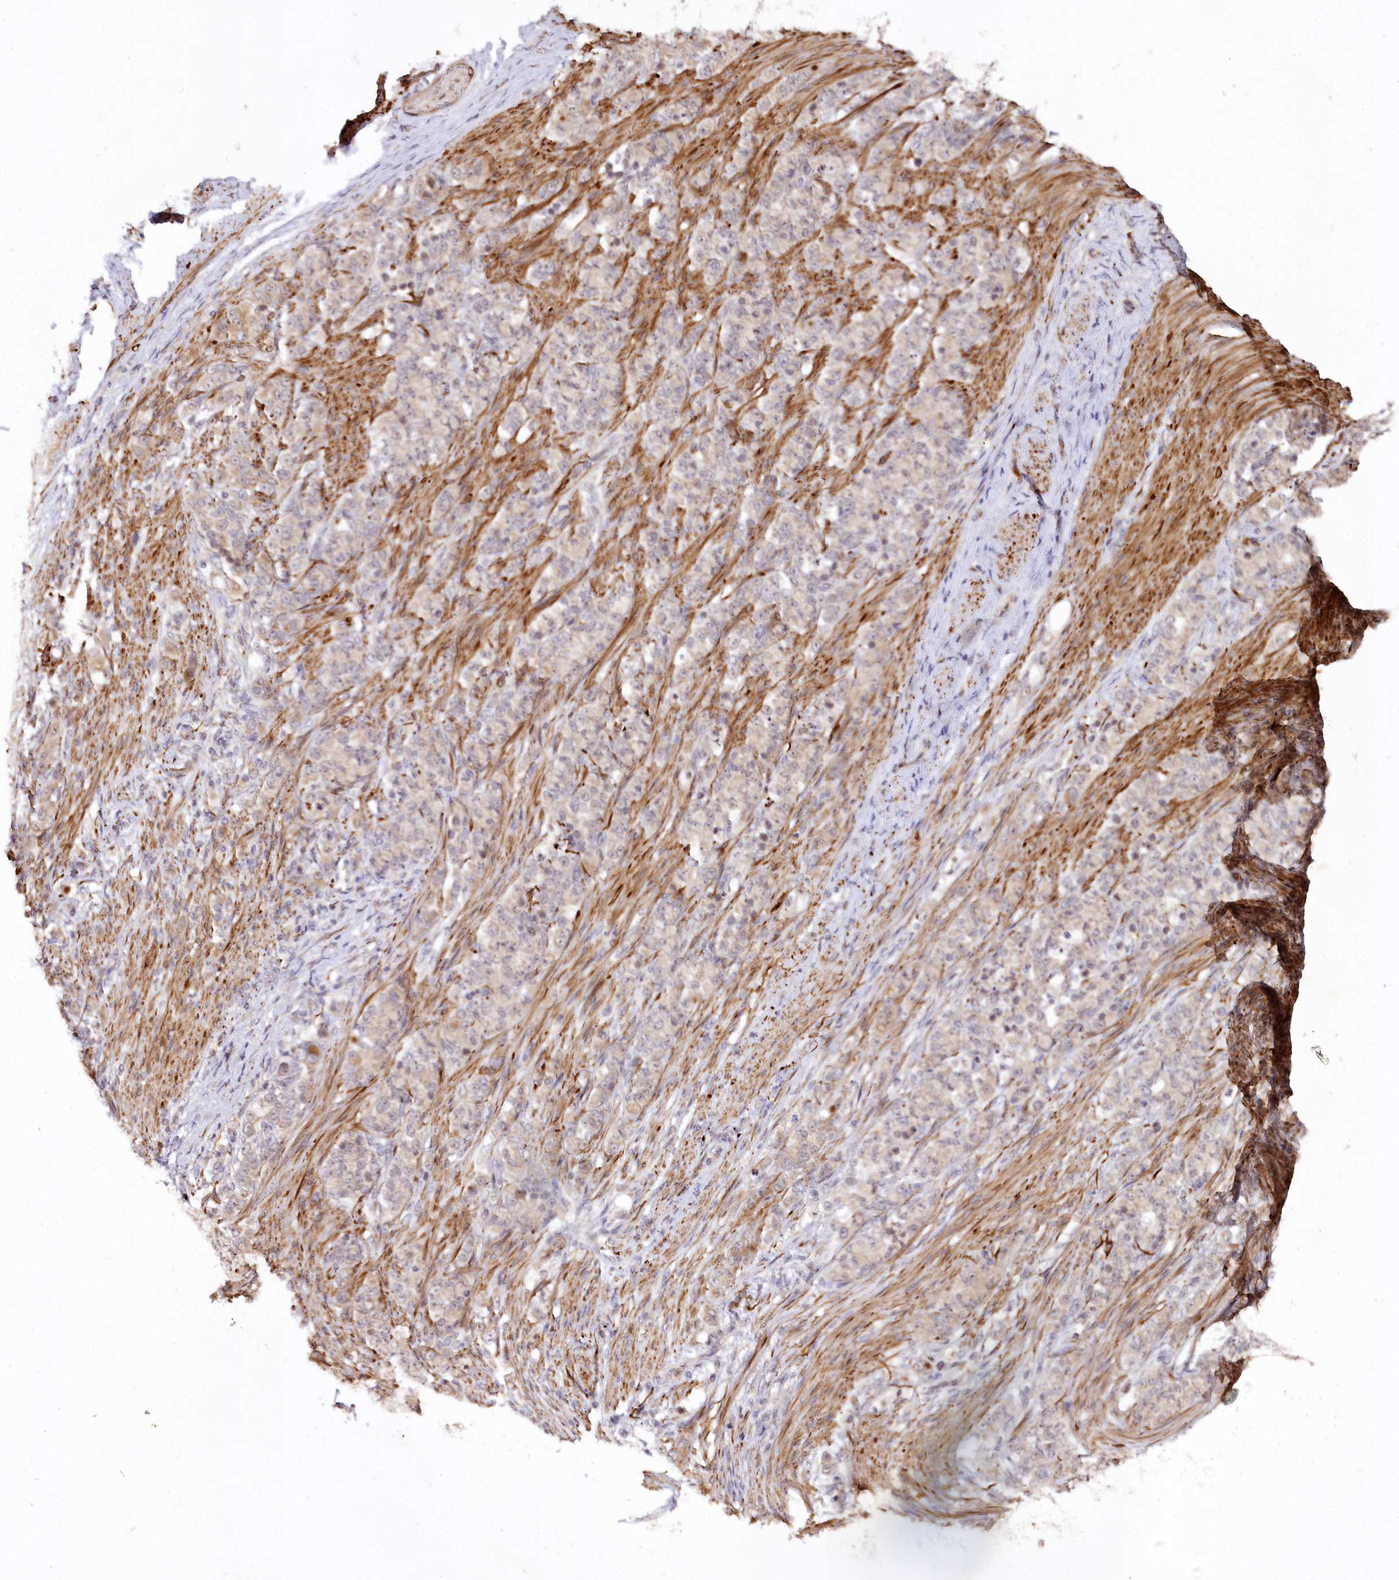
{"staining": {"intensity": "negative", "quantity": "none", "location": "none"}, "tissue": "stomach cancer", "cell_type": "Tumor cells", "image_type": "cancer", "snomed": [{"axis": "morphology", "description": "Adenocarcinoma, NOS"}, {"axis": "topography", "description": "Stomach"}], "caption": "Protein analysis of stomach adenocarcinoma demonstrates no significant staining in tumor cells.", "gene": "DMP1", "patient": {"sex": "female", "age": 79}}